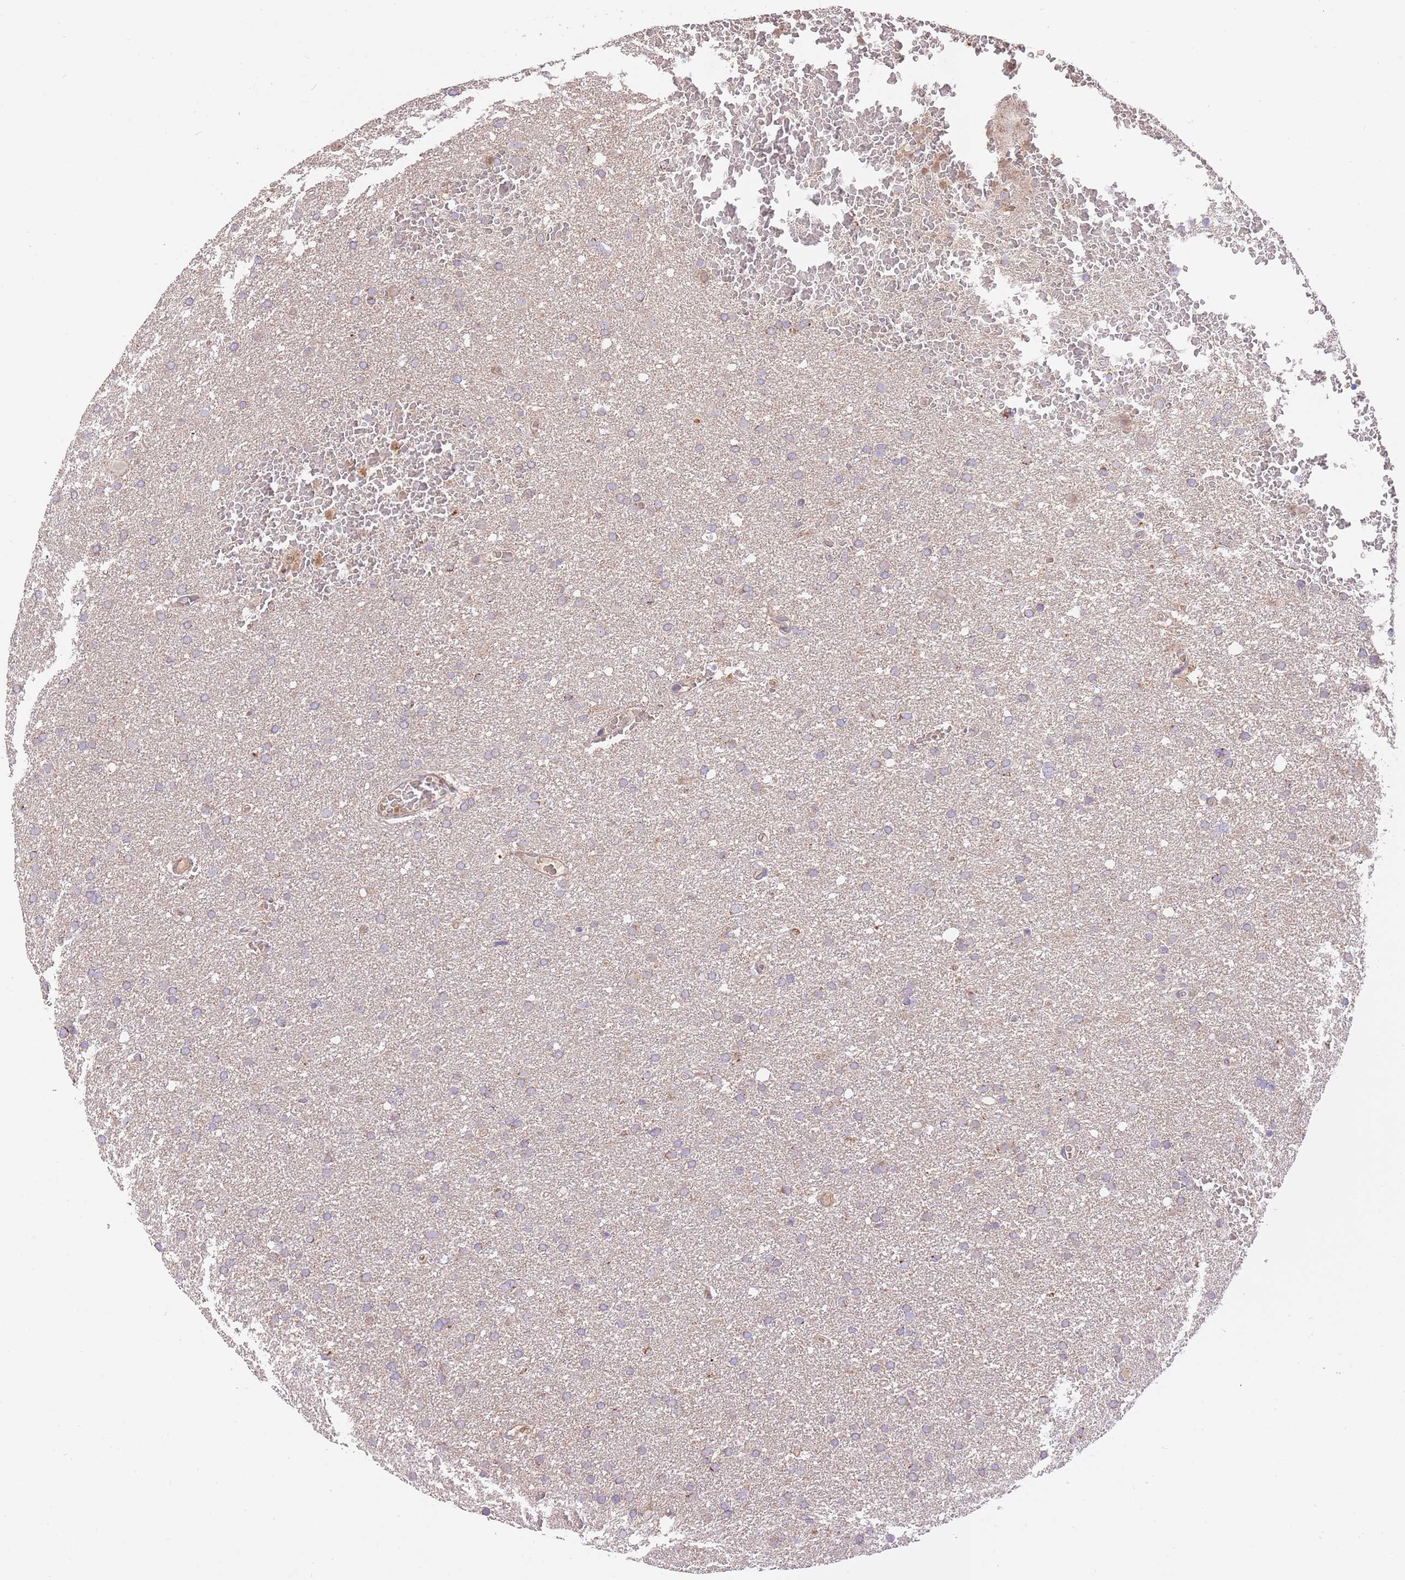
{"staining": {"intensity": "moderate", "quantity": "<25%", "location": "cytoplasmic/membranous"}, "tissue": "glioma", "cell_type": "Tumor cells", "image_type": "cancer", "snomed": [{"axis": "morphology", "description": "Glioma, malignant, High grade"}, {"axis": "topography", "description": "Cerebral cortex"}], "caption": "Immunohistochemistry (IHC) (DAB) staining of human malignant glioma (high-grade) shows moderate cytoplasmic/membranous protein positivity in about <25% of tumor cells. (DAB = brown stain, brightfield microscopy at high magnification).", "gene": "PREP", "patient": {"sex": "female", "age": 36}}